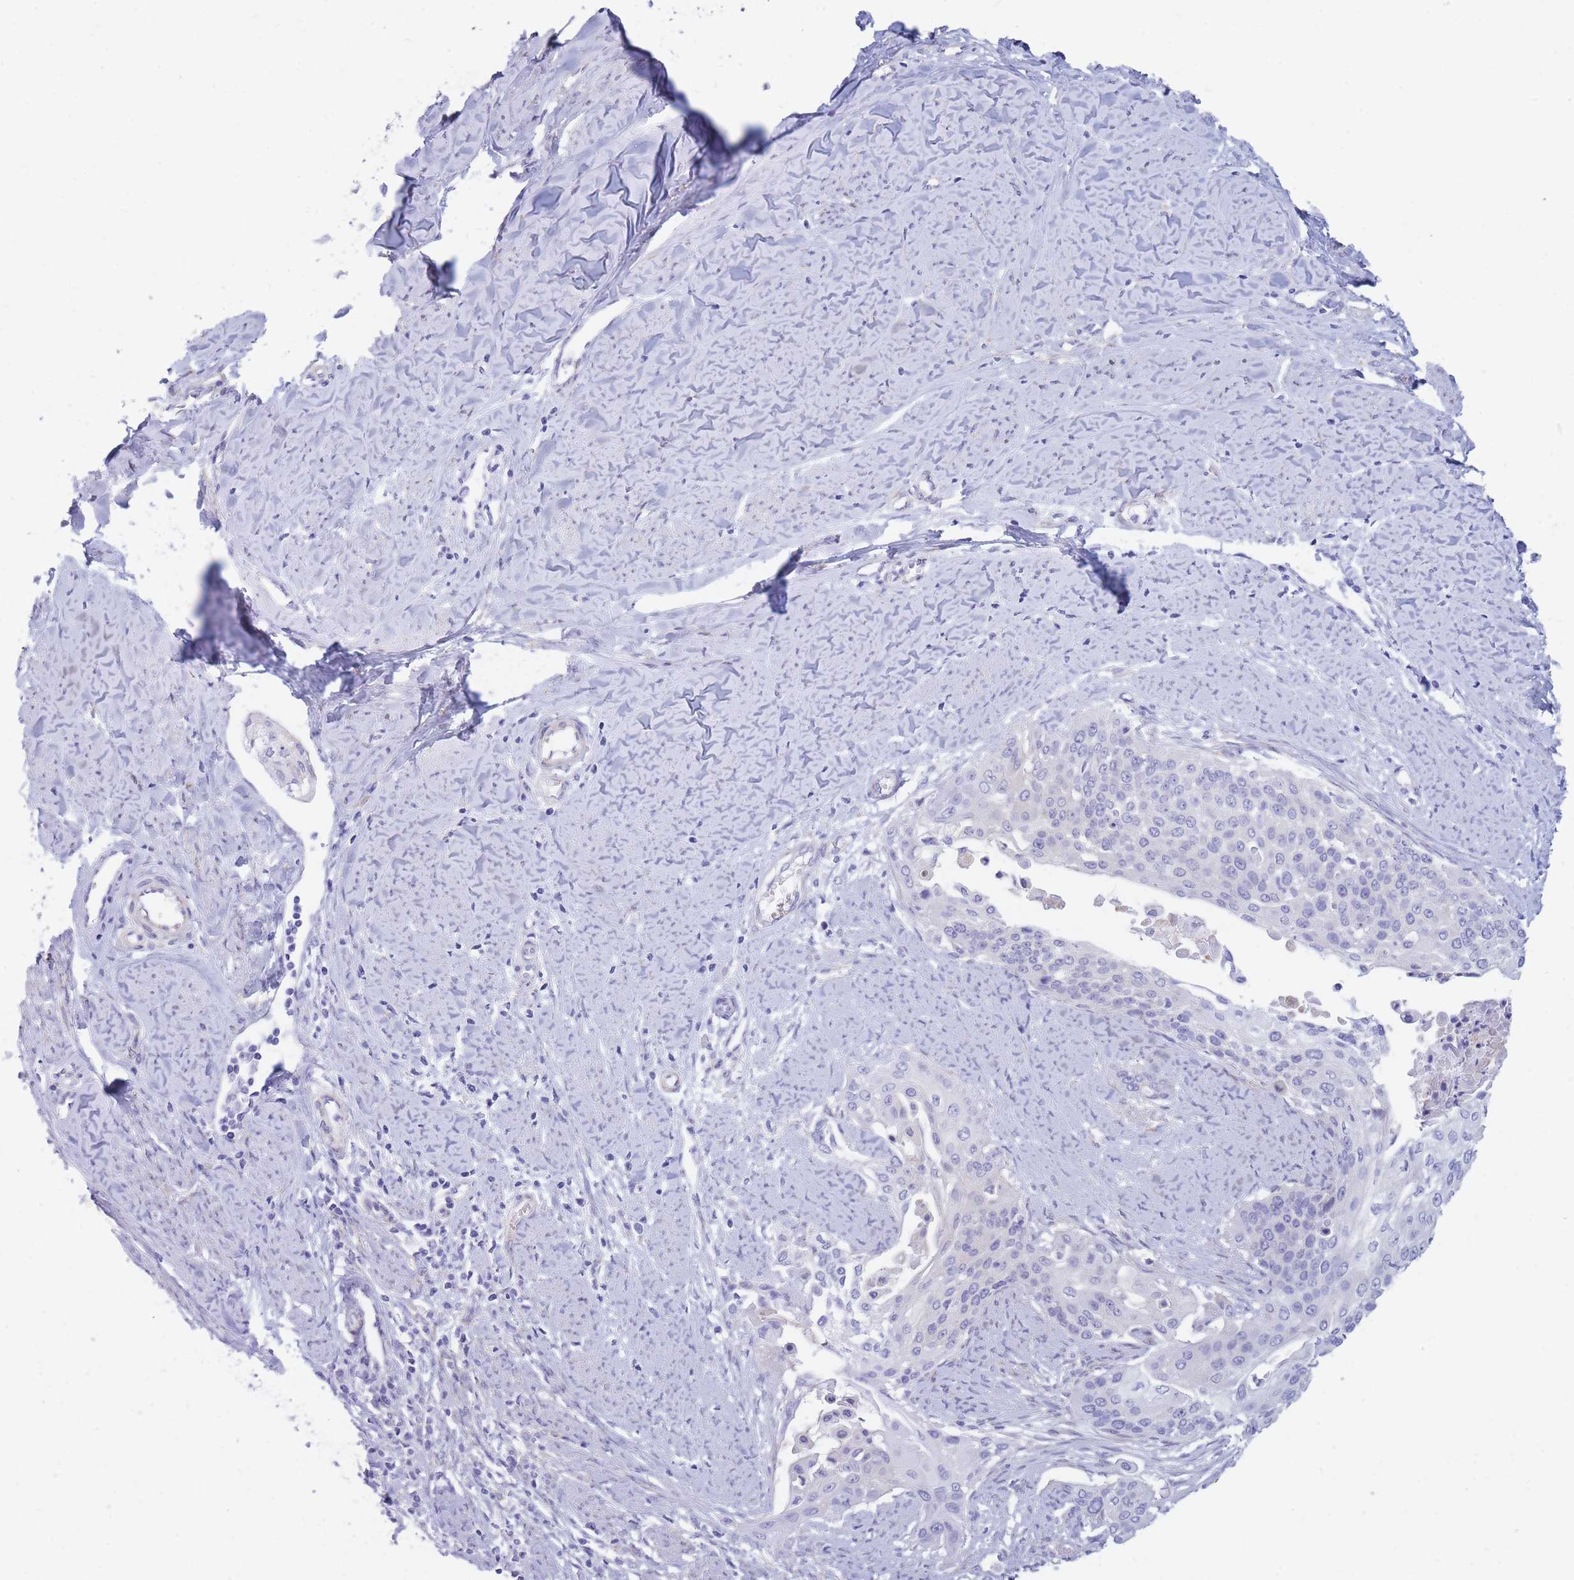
{"staining": {"intensity": "negative", "quantity": "none", "location": "none"}, "tissue": "cervical cancer", "cell_type": "Tumor cells", "image_type": "cancer", "snomed": [{"axis": "morphology", "description": "Squamous cell carcinoma, NOS"}, {"axis": "topography", "description": "Cervix"}], "caption": "Cervical cancer stained for a protein using immunohistochemistry (IHC) reveals no expression tumor cells.", "gene": "MTSS2", "patient": {"sex": "female", "age": 44}}